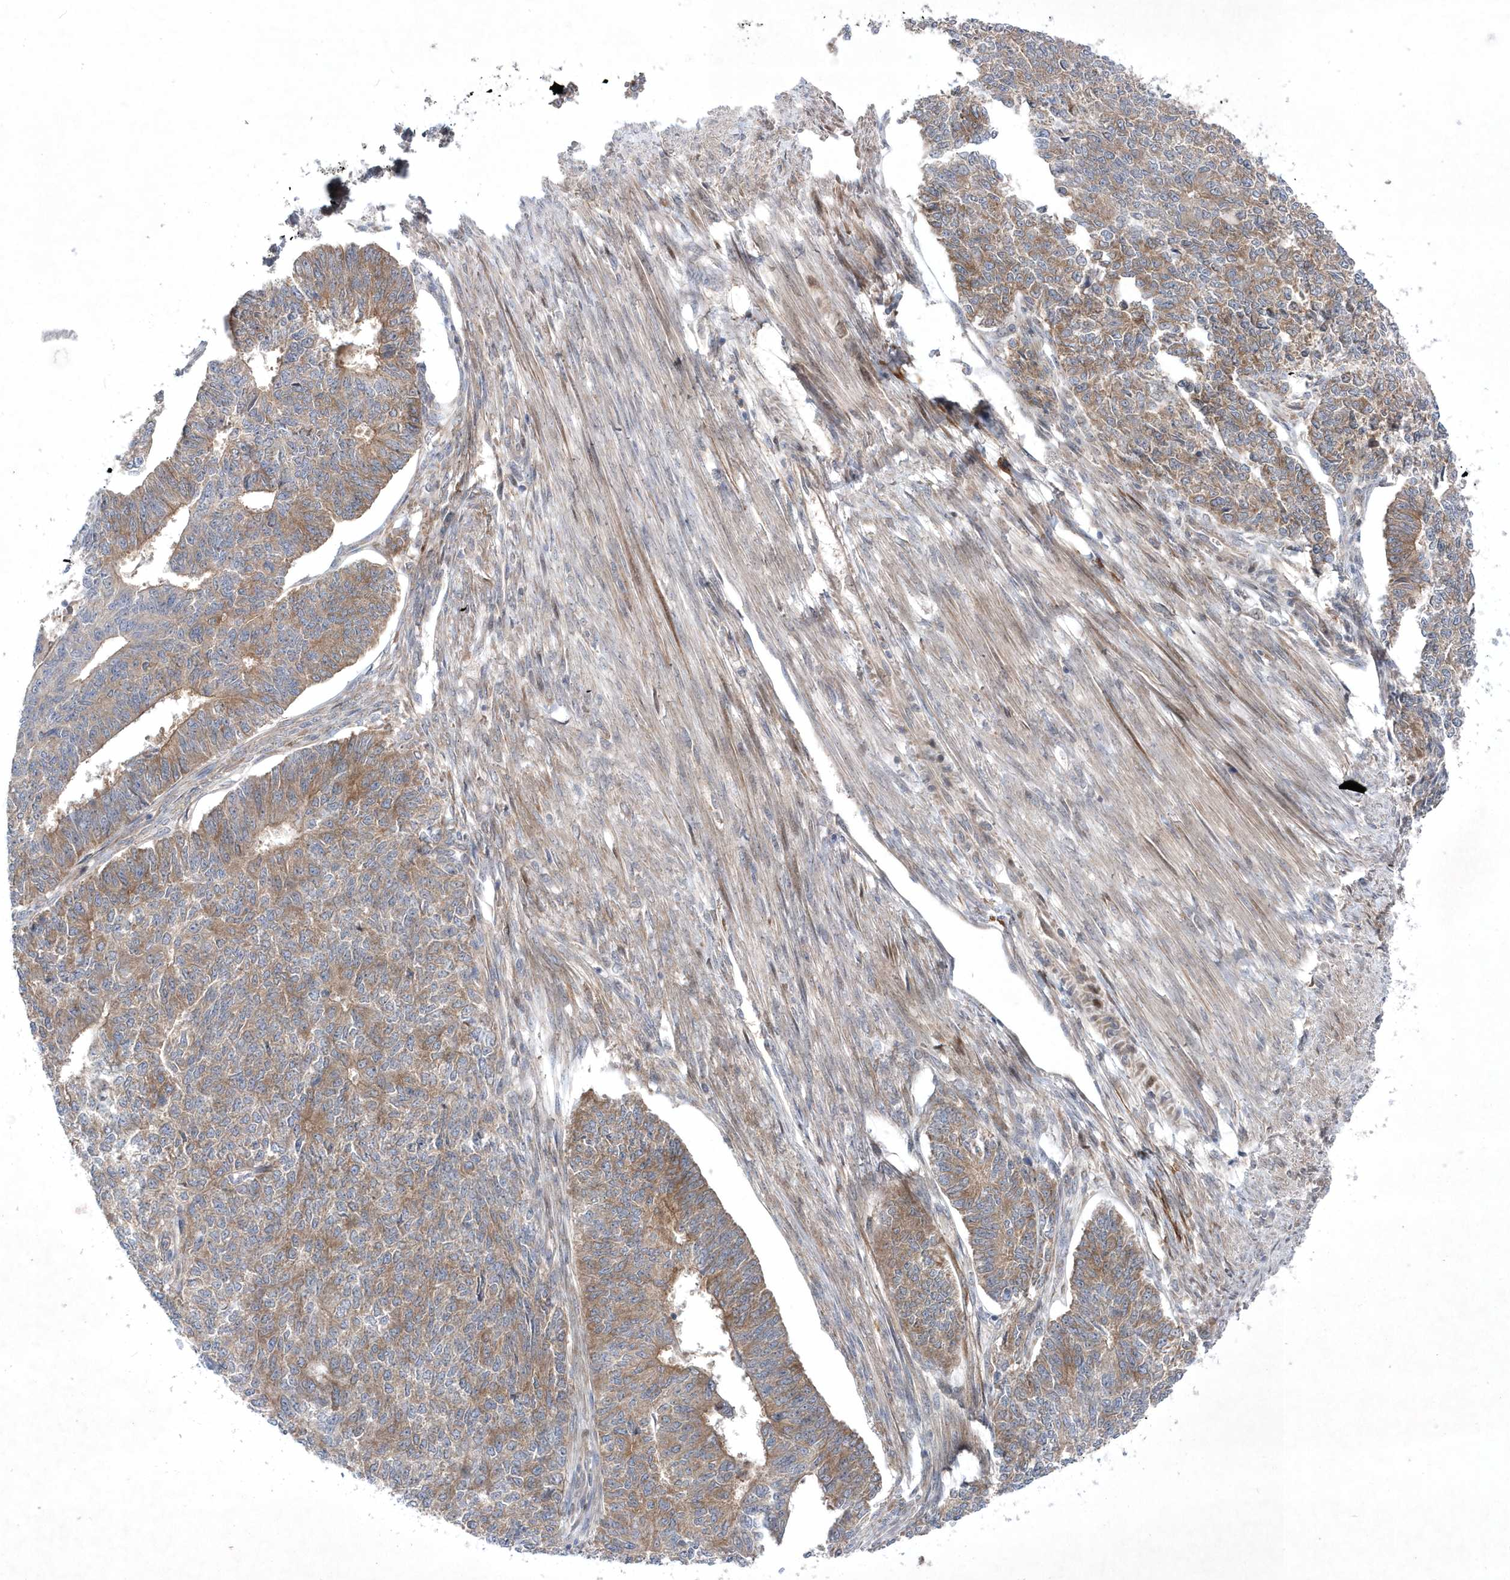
{"staining": {"intensity": "moderate", "quantity": ">75%", "location": "cytoplasmic/membranous"}, "tissue": "endometrial cancer", "cell_type": "Tumor cells", "image_type": "cancer", "snomed": [{"axis": "morphology", "description": "Adenocarcinoma, NOS"}, {"axis": "topography", "description": "Endometrium"}], "caption": "IHC histopathology image of neoplastic tissue: endometrial adenocarcinoma stained using immunohistochemistry (IHC) exhibits medium levels of moderate protein expression localized specifically in the cytoplasmic/membranous of tumor cells, appearing as a cytoplasmic/membranous brown color.", "gene": "DSPP", "patient": {"sex": "female", "age": 32}}